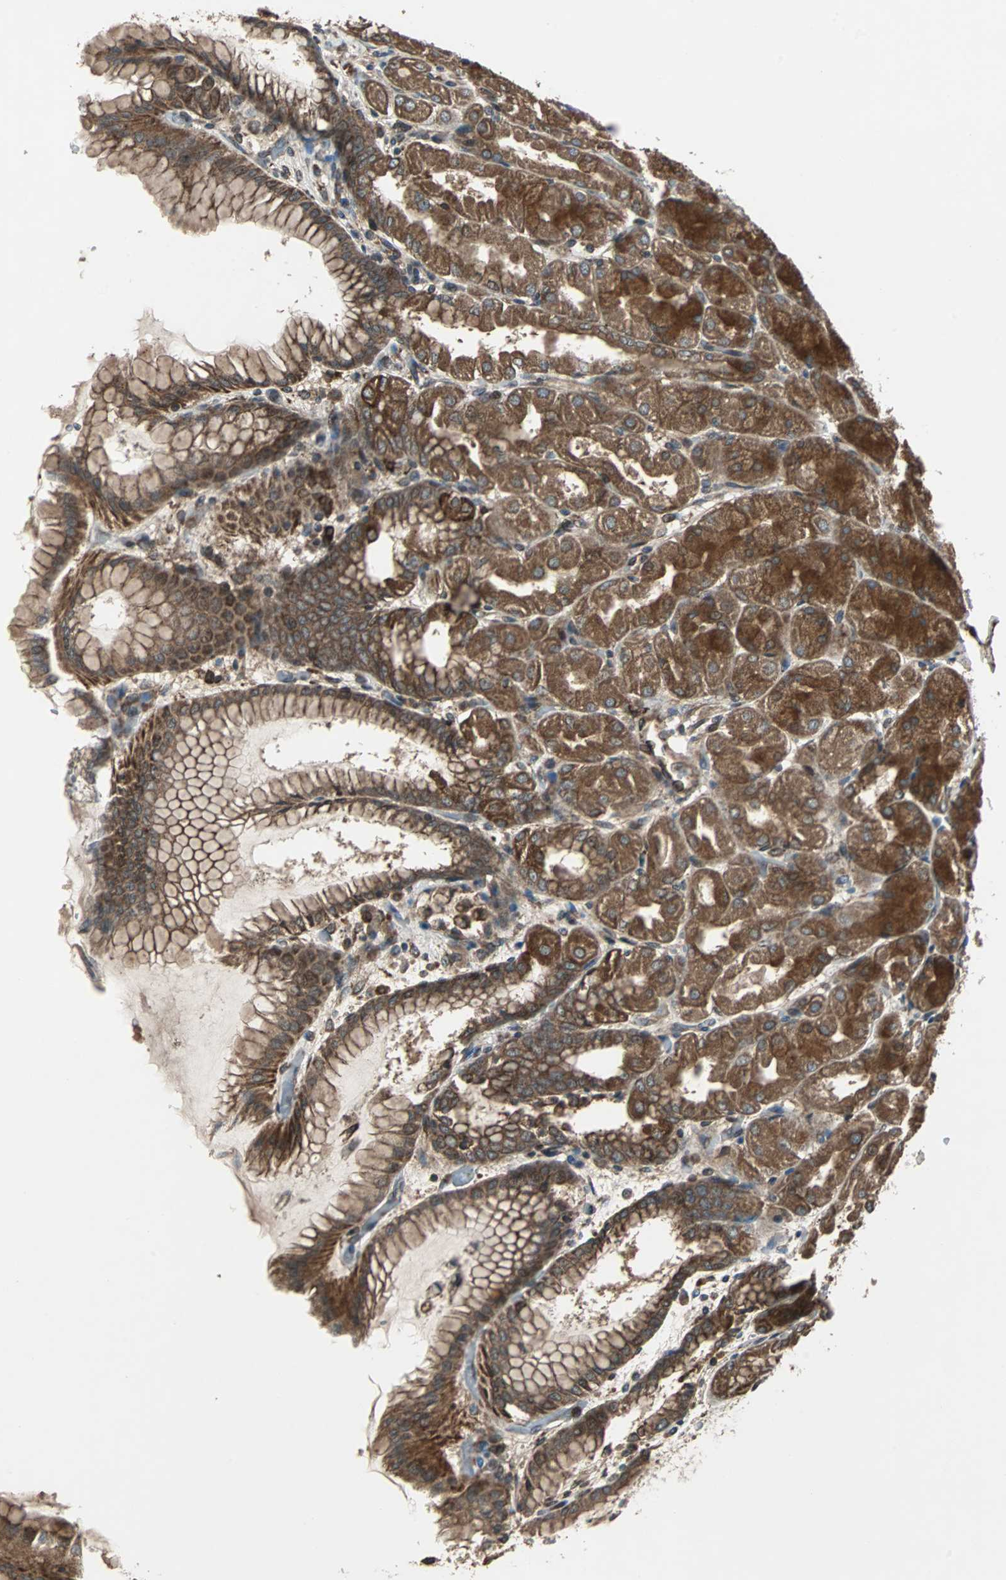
{"staining": {"intensity": "strong", "quantity": ">75%", "location": "cytoplasmic/membranous"}, "tissue": "stomach", "cell_type": "Glandular cells", "image_type": "normal", "snomed": [{"axis": "morphology", "description": "Normal tissue, NOS"}, {"axis": "topography", "description": "Stomach, upper"}], "caption": "This micrograph exhibits immunohistochemistry (IHC) staining of normal human stomach, with high strong cytoplasmic/membranous positivity in about >75% of glandular cells.", "gene": "RAB7A", "patient": {"sex": "female", "age": 56}}